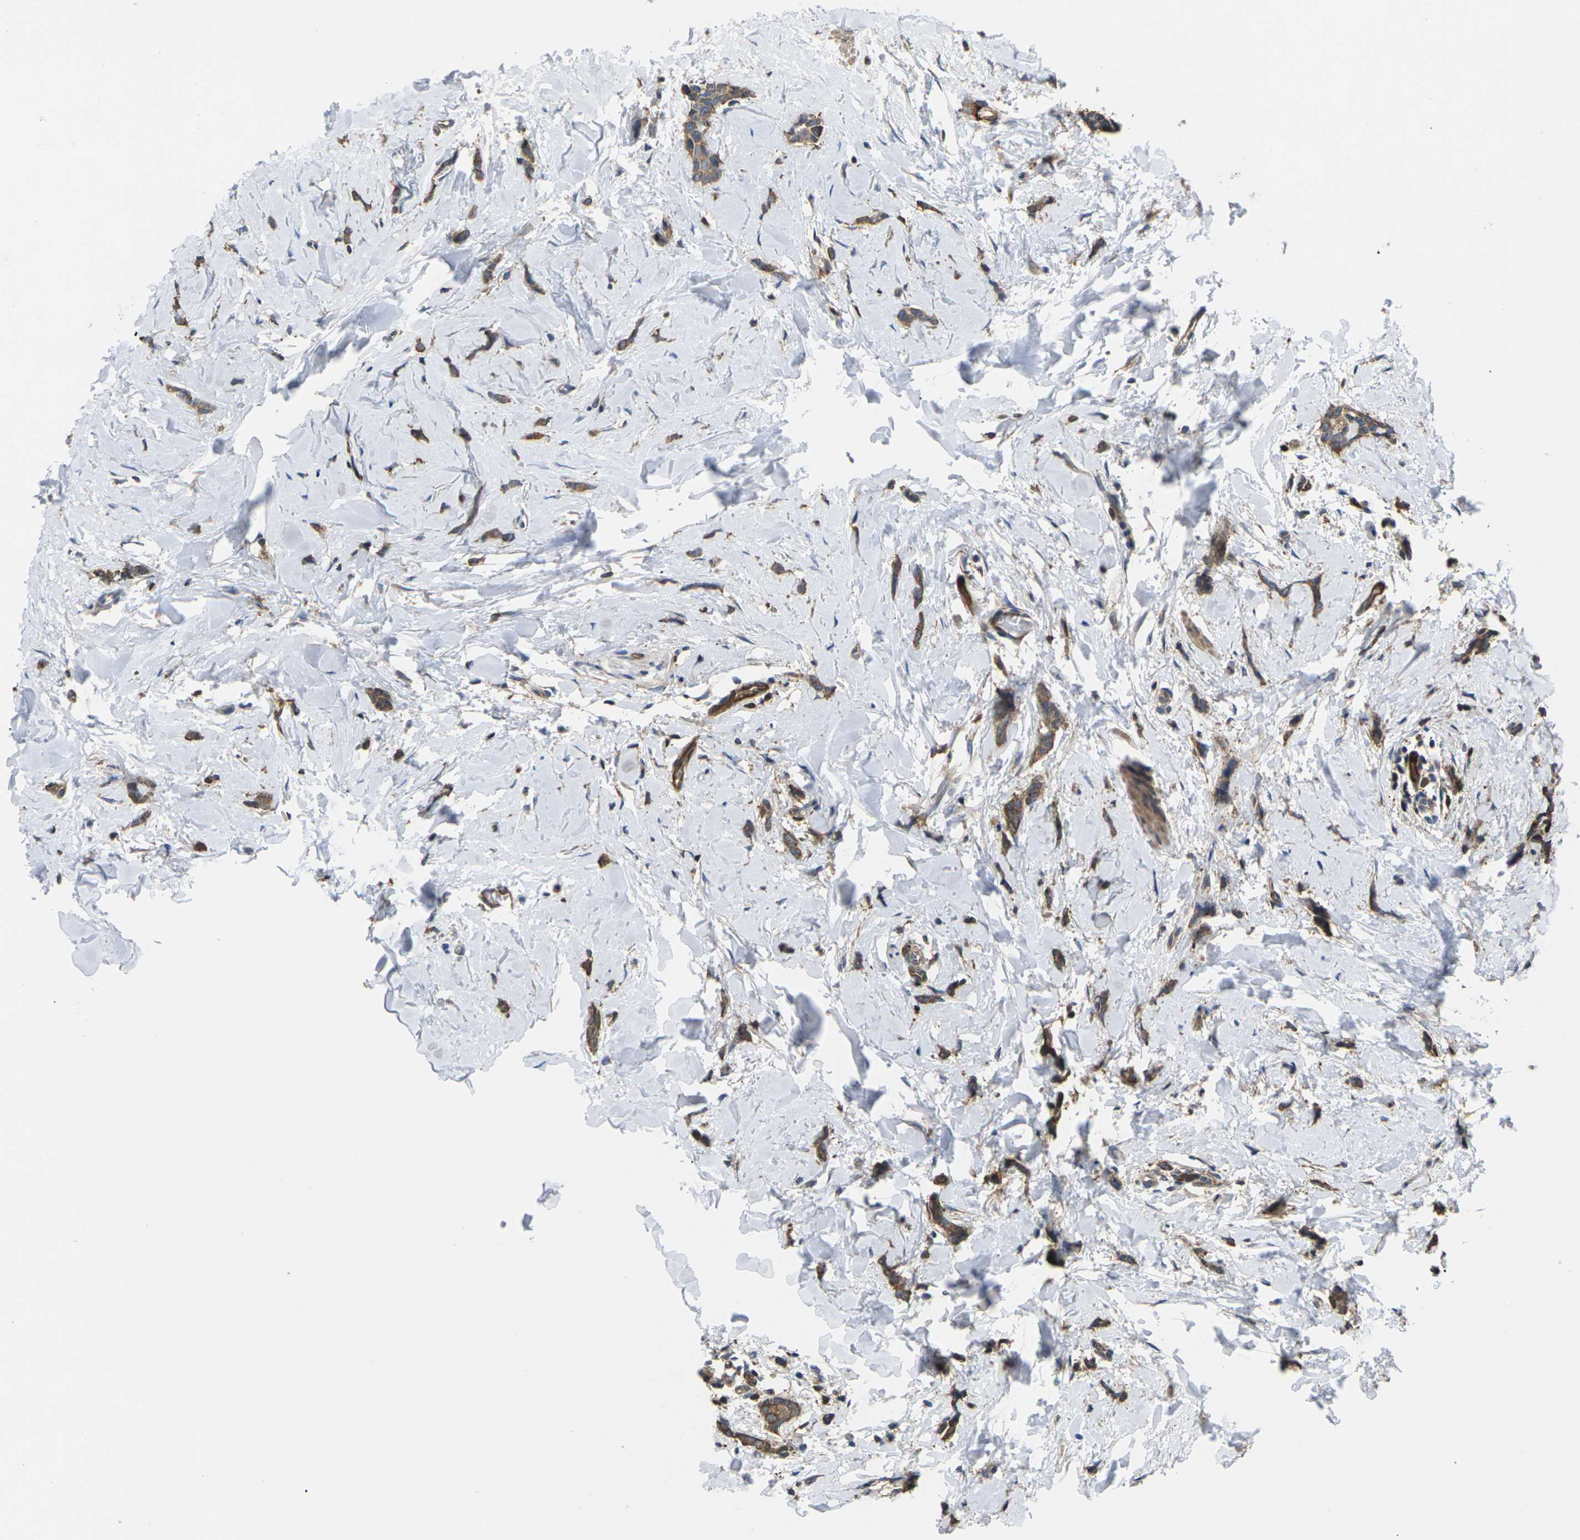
{"staining": {"intensity": "moderate", "quantity": ">75%", "location": "cytoplasmic/membranous"}, "tissue": "breast cancer", "cell_type": "Tumor cells", "image_type": "cancer", "snomed": [{"axis": "morphology", "description": "Lobular carcinoma"}, {"axis": "topography", "description": "Skin"}, {"axis": "topography", "description": "Breast"}], "caption": "High-power microscopy captured an immunohistochemistry histopathology image of breast lobular carcinoma, revealing moderate cytoplasmic/membranous staining in about >75% of tumor cells. The protein is stained brown, and the nuclei are stained in blue (DAB IHC with brightfield microscopy, high magnification).", "gene": "TIAM1", "patient": {"sex": "female", "age": 46}}